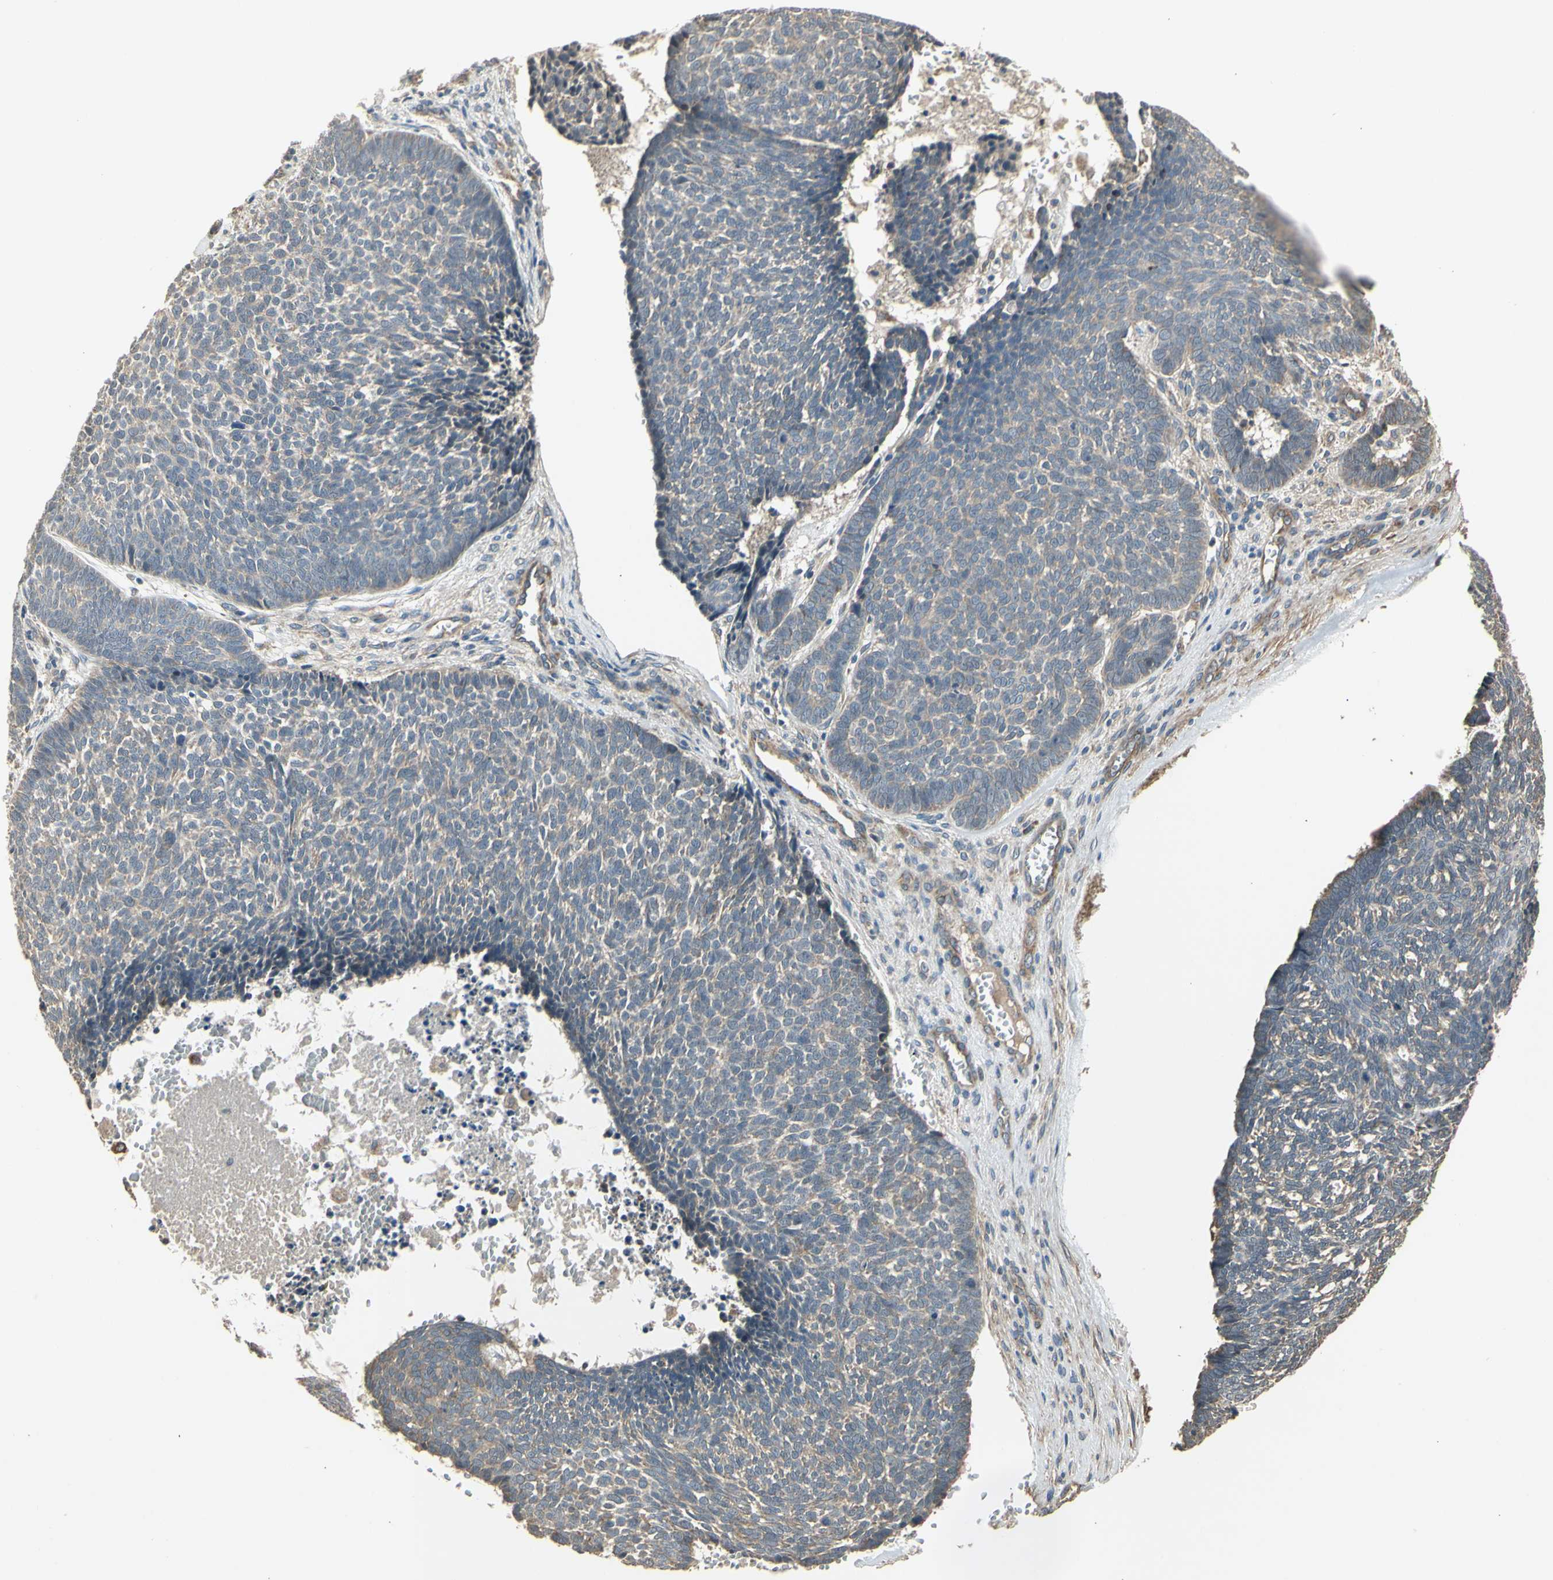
{"staining": {"intensity": "weak", "quantity": "25%-75%", "location": "cytoplasmic/membranous"}, "tissue": "skin cancer", "cell_type": "Tumor cells", "image_type": "cancer", "snomed": [{"axis": "morphology", "description": "Basal cell carcinoma"}, {"axis": "topography", "description": "Skin"}], "caption": "Immunohistochemistry (IHC) micrograph of skin basal cell carcinoma stained for a protein (brown), which shows low levels of weak cytoplasmic/membranous positivity in about 25%-75% of tumor cells.", "gene": "EFNB2", "patient": {"sex": "male", "age": 84}}